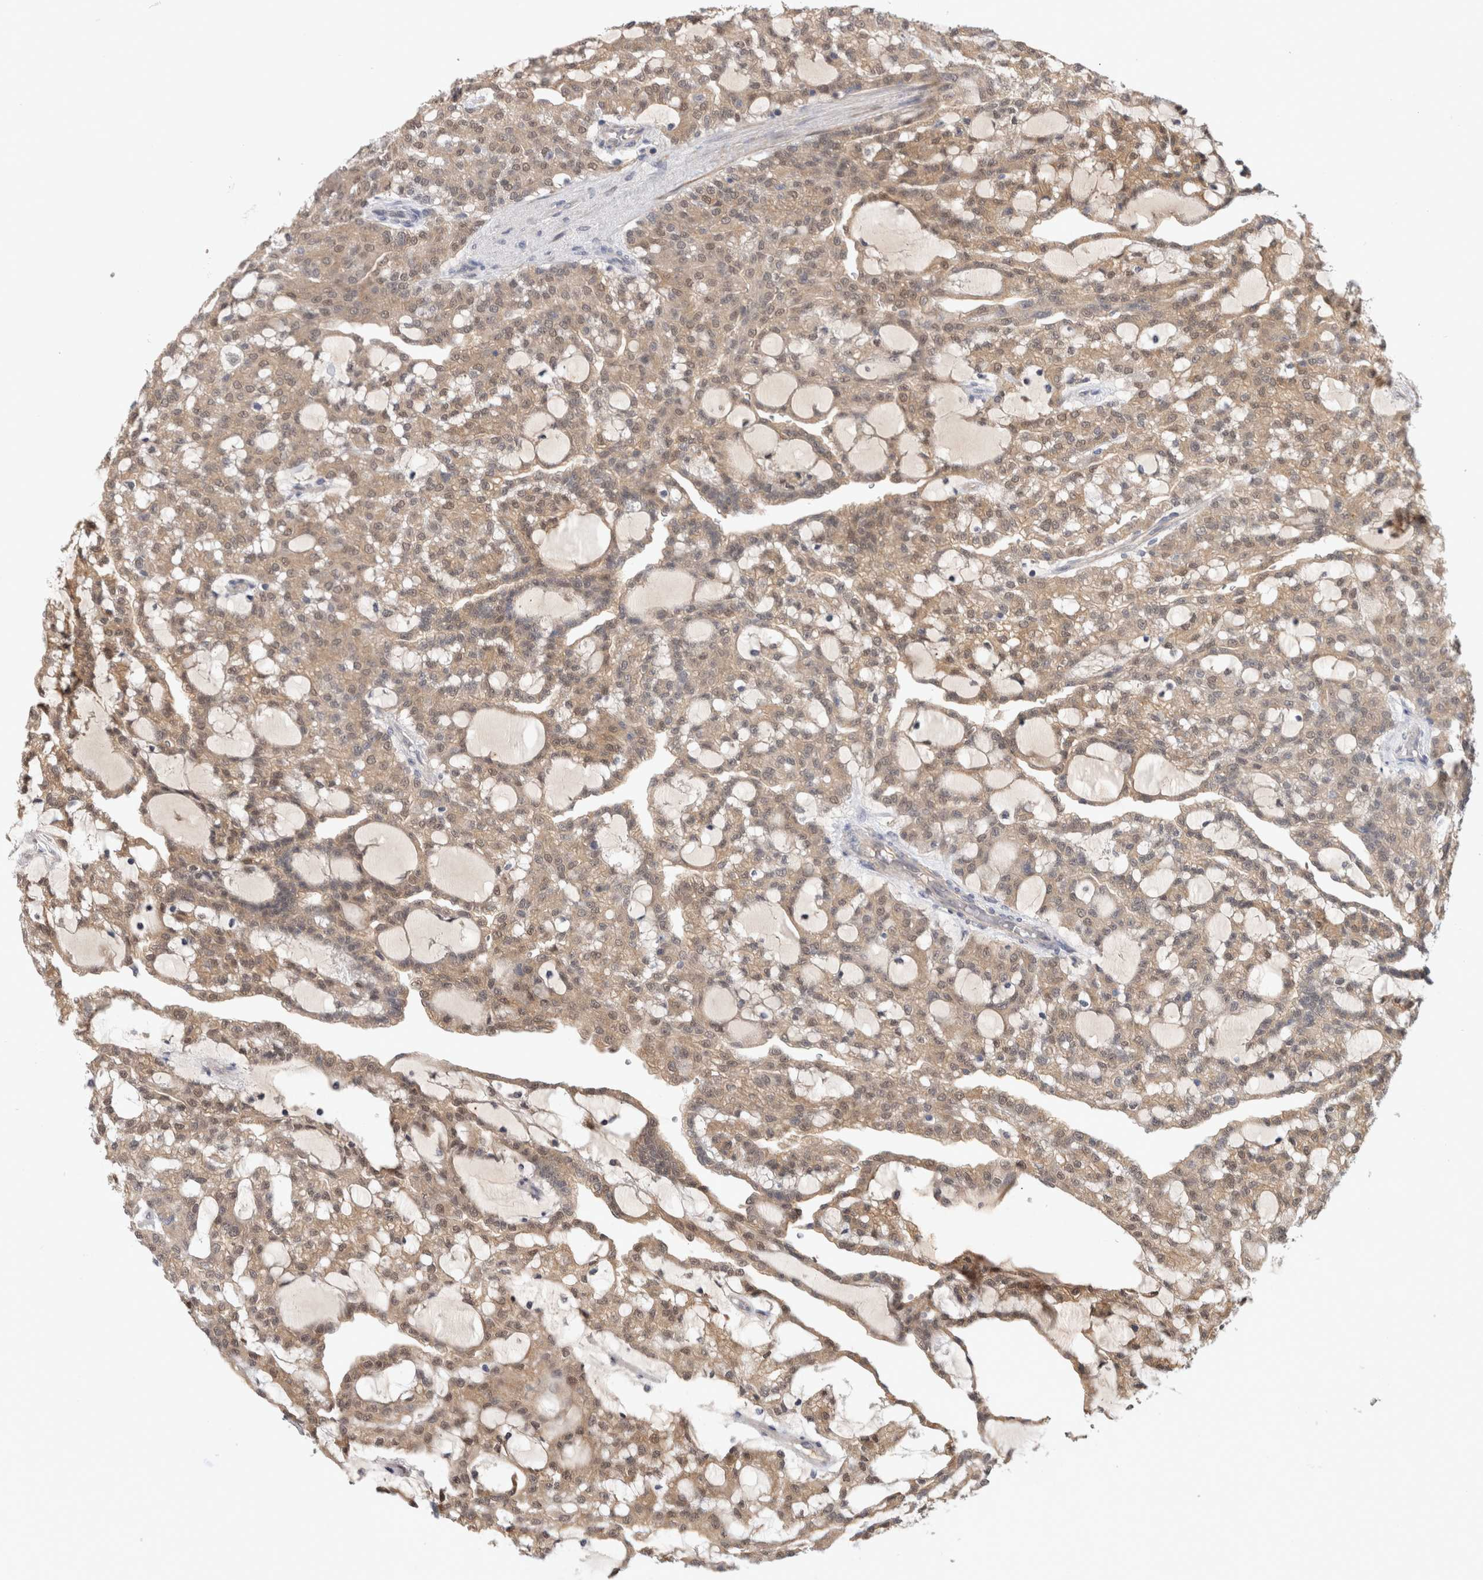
{"staining": {"intensity": "weak", "quantity": ">75%", "location": "cytoplasmic/membranous,nuclear"}, "tissue": "renal cancer", "cell_type": "Tumor cells", "image_type": "cancer", "snomed": [{"axis": "morphology", "description": "Adenocarcinoma, NOS"}, {"axis": "topography", "description": "Kidney"}], "caption": "Tumor cells show low levels of weak cytoplasmic/membranous and nuclear expression in approximately >75% of cells in adenocarcinoma (renal).", "gene": "PGM1", "patient": {"sex": "male", "age": 63}}